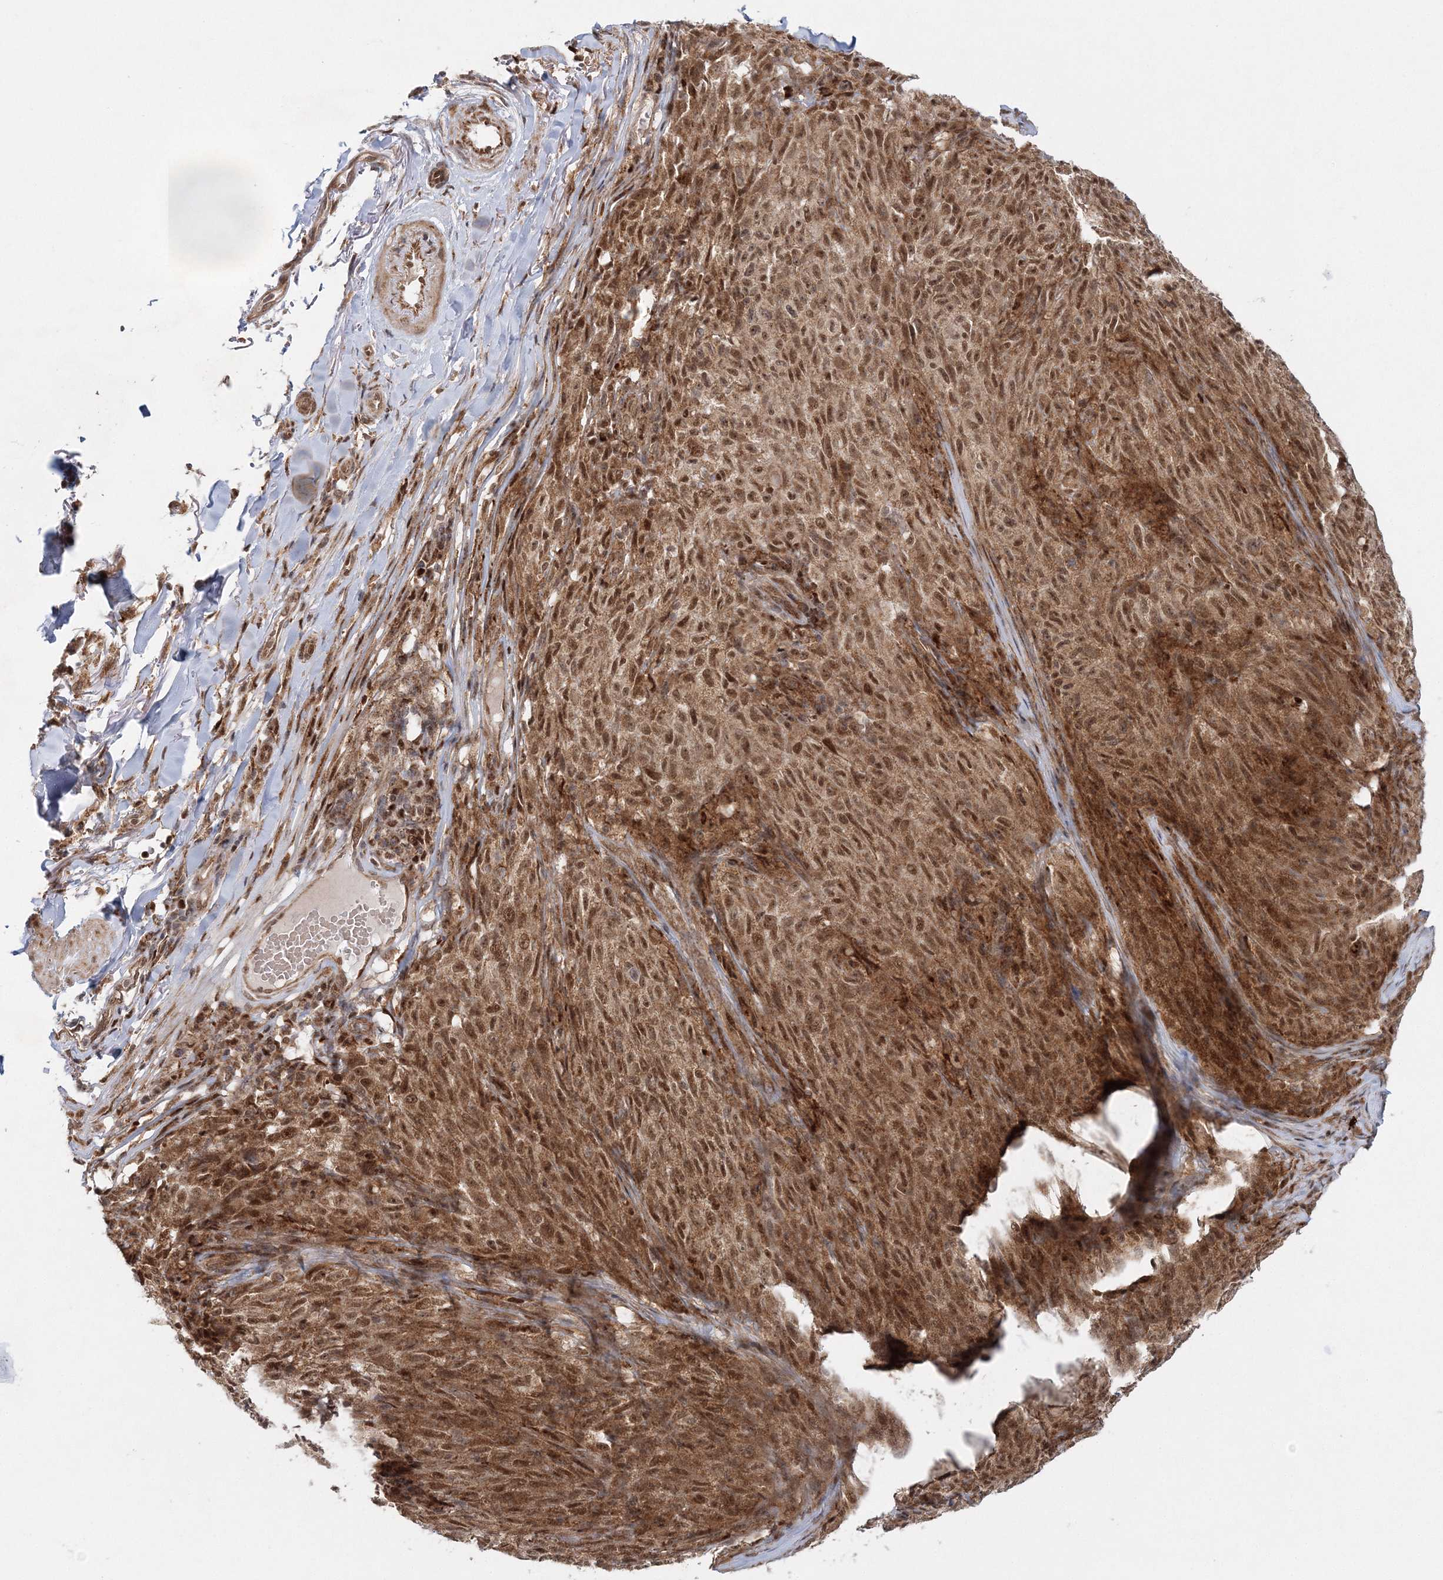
{"staining": {"intensity": "moderate", "quantity": ">75%", "location": "cytoplasmic/membranous,nuclear"}, "tissue": "melanoma", "cell_type": "Tumor cells", "image_type": "cancer", "snomed": [{"axis": "morphology", "description": "Malignant melanoma, NOS"}, {"axis": "topography", "description": "Skin"}], "caption": "Brown immunohistochemical staining in human melanoma shows moderate cytoplasmic/membranous and nuclear staining in about >75% of tumor cells.", "gene": "RAB11FIP2", "patient": {"sex": "female", "age": 82}}